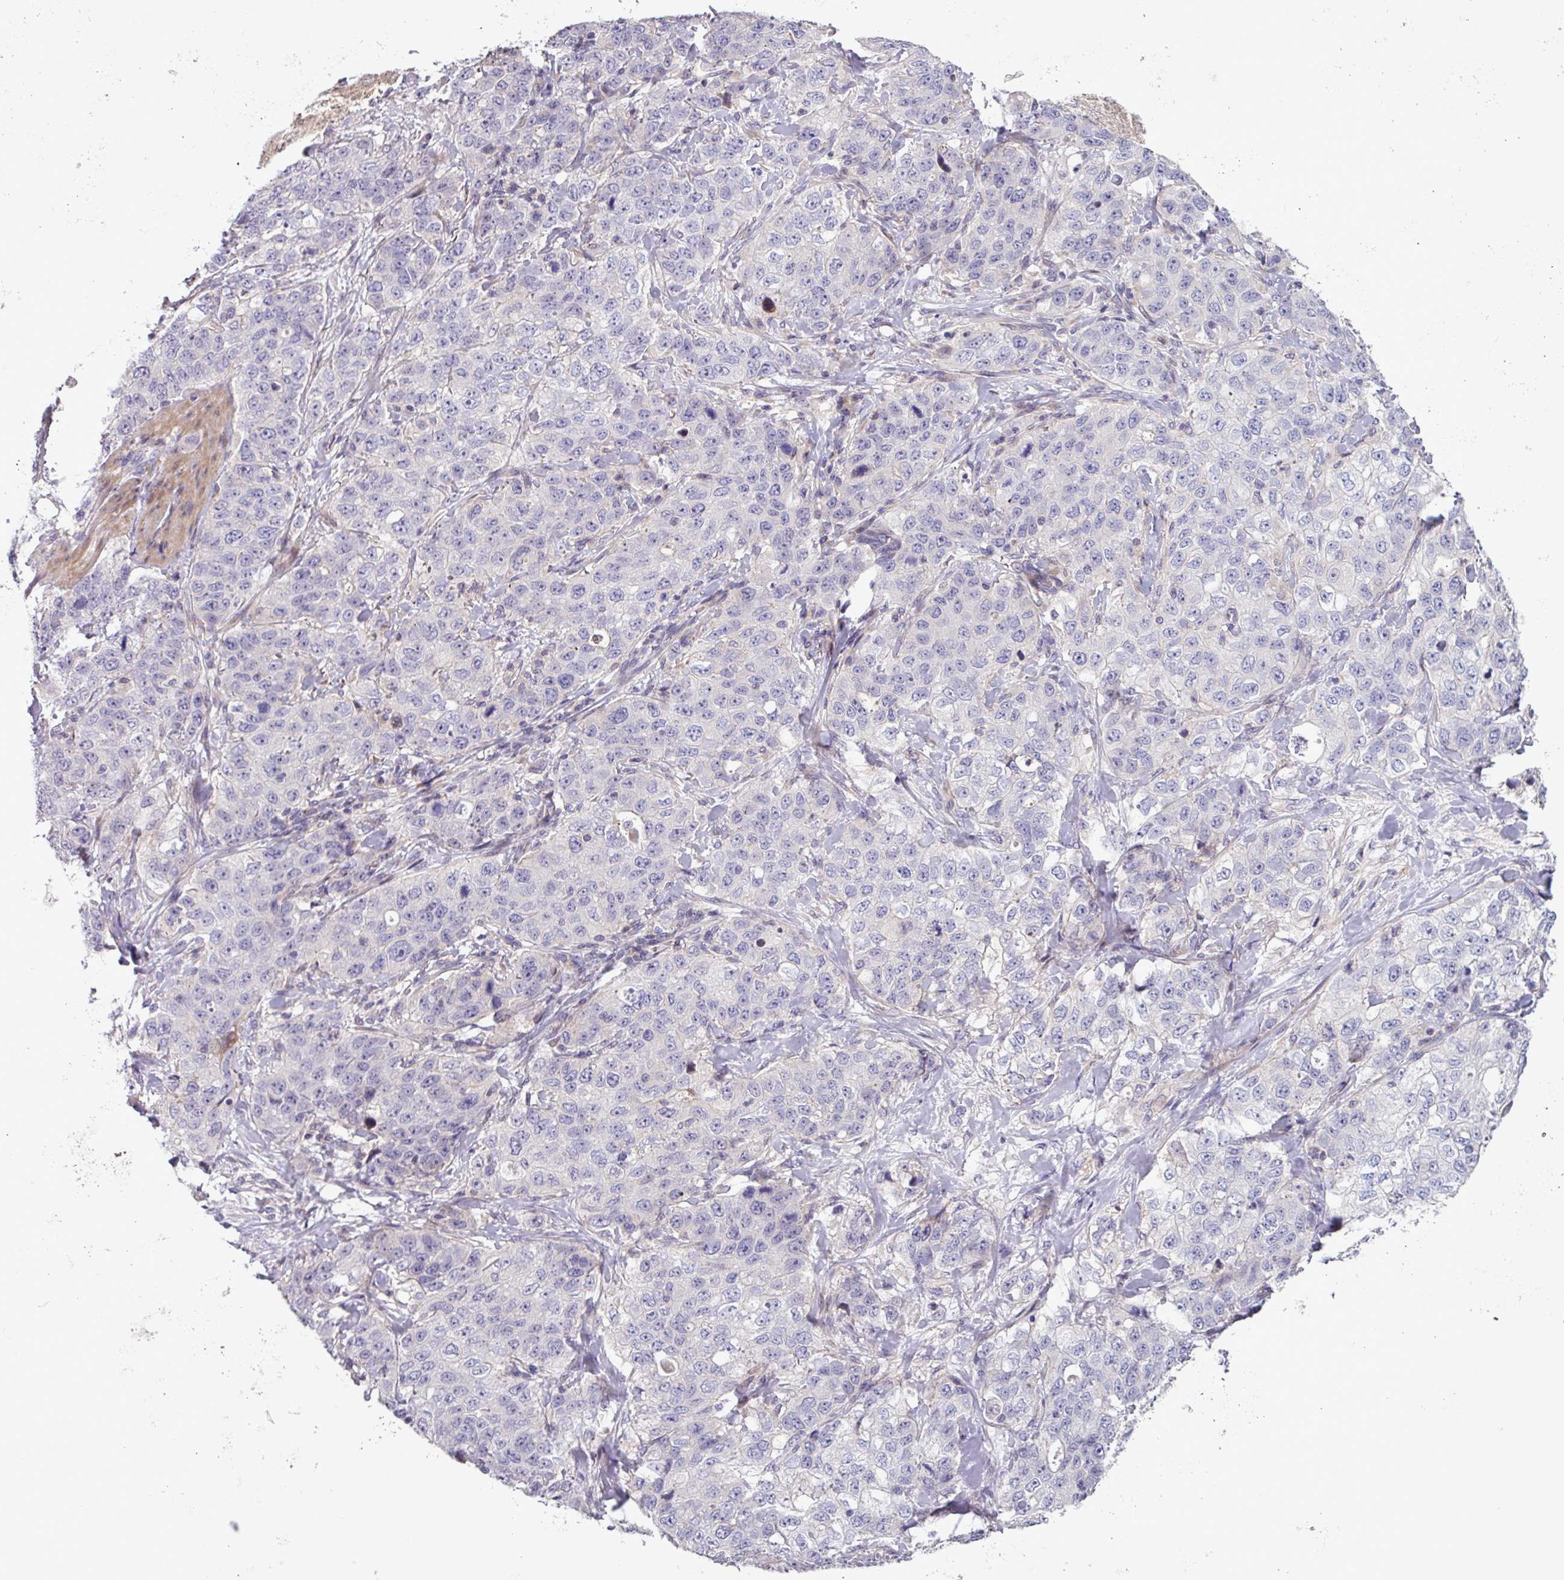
{"staining": {"intensity": "negative", "quantity": "none", "location": "none"}, "tissue": "stomach cancer", "cell_type": "Tumor cells", "image_type": "cancer", "snomed": [{"axis": "morphology", "description": "Adenocarcinoma, NOS"}, {"axis": "topography", "description": "Stomach"}], "caption": "This image is of stomach cancer (adenocarcinoma) stained with immunohistochemistry to label a protein in brown with the nuclei are counter-stained blue. There is no expression in tumor cells.", "gene": "TNFSF12", "patient": {"sex": "male", "age": 48}}